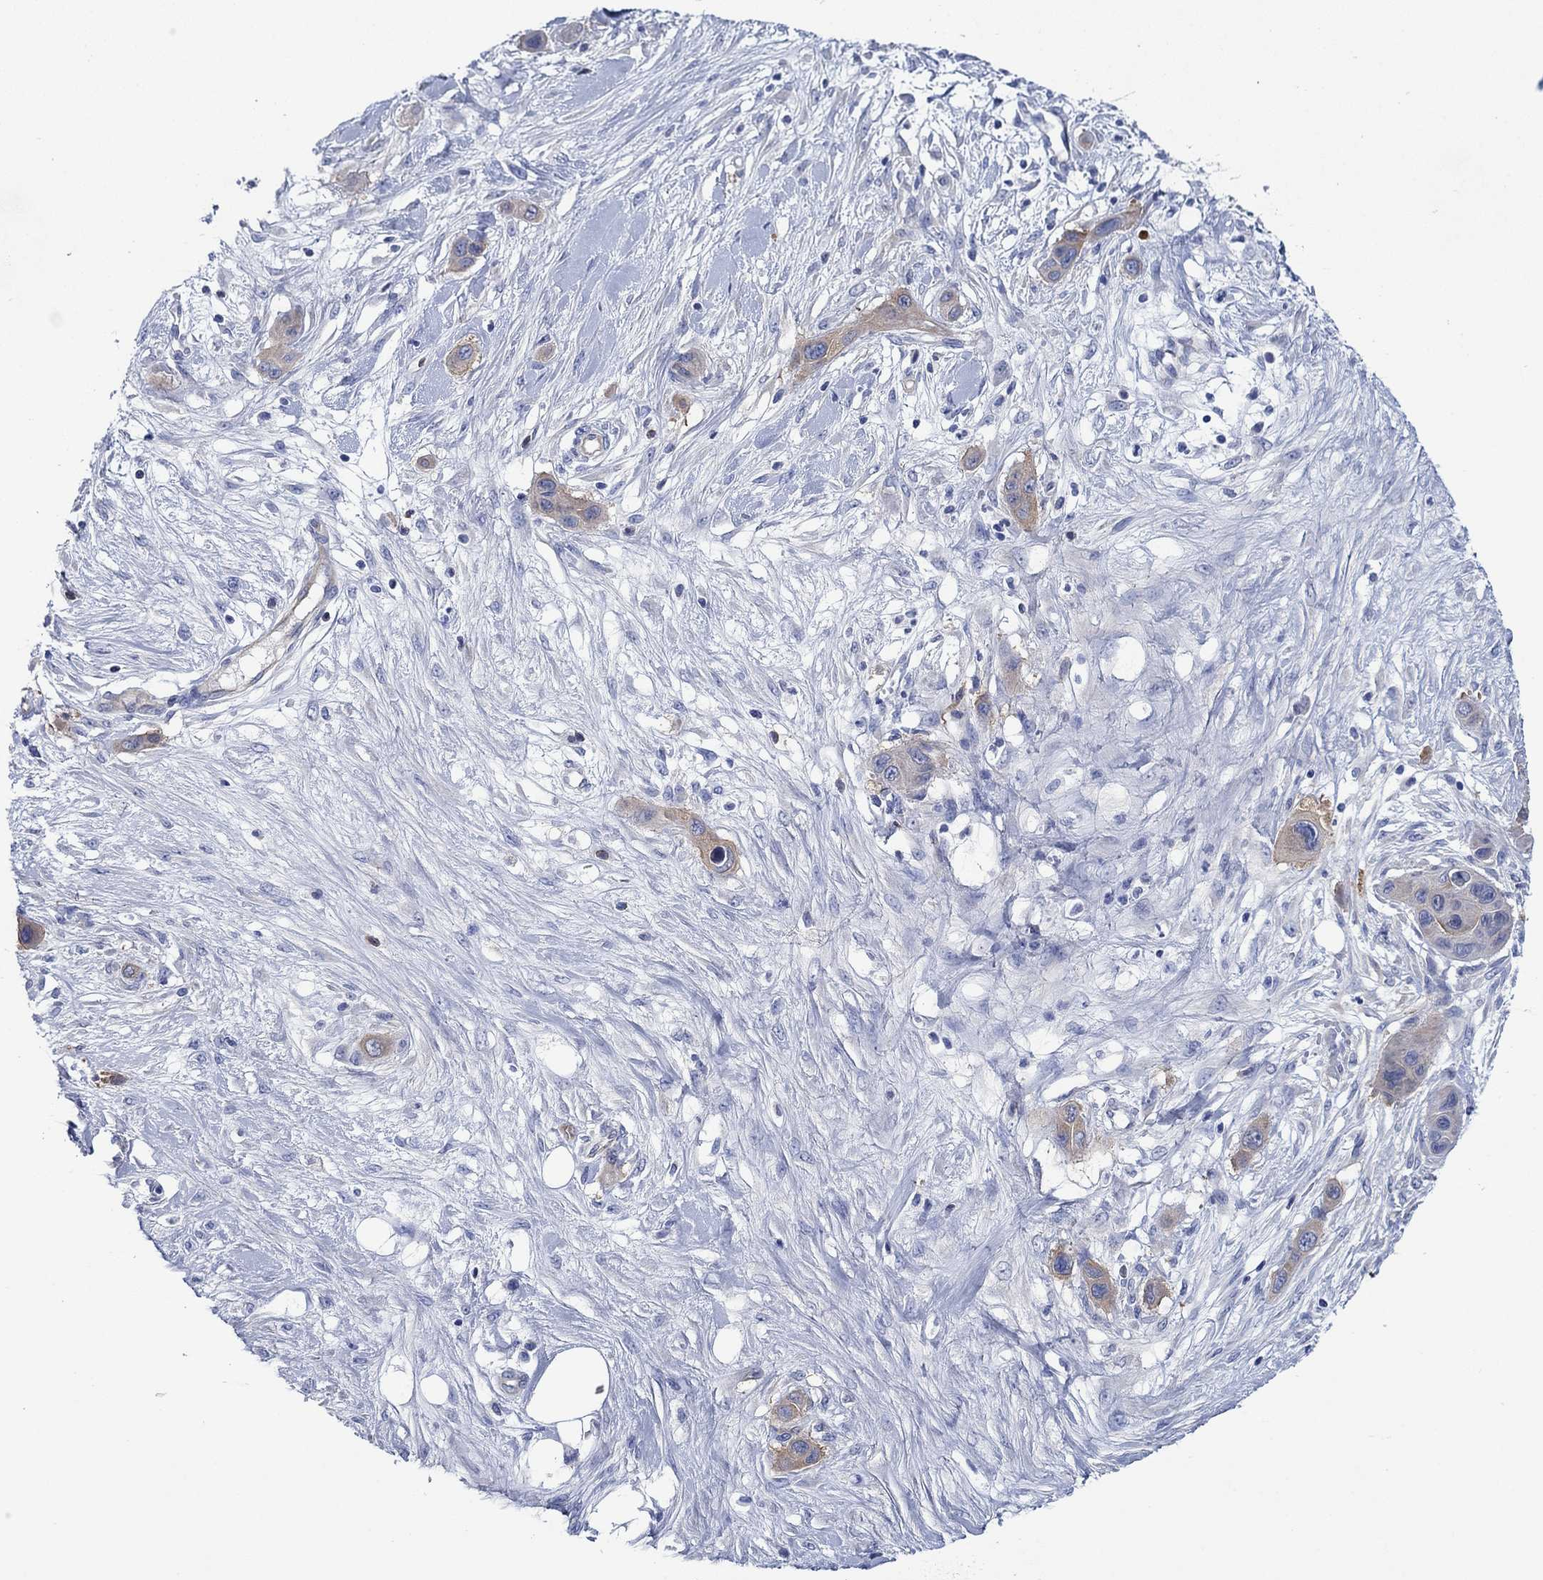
{"staining": {"intensity": "weak", "quantity": ">75%", "location": "cytoplasmic/membranous"}, "tissue": "skin cancer", "cell_type": "Tumor cells", "image_type": "cancer", "snomed": [{"axis": "morphology", "description": "Squamous cell carcinoma, NOS"}, {"axis": "topography", "description": "Skin"}], "caption": "An image showing weak cytoplasmic/membranous expression in about >75% of tumor cells in skin cancer, as visualized by brown immunohistochemical staining.", "gene": "TRIM16", "patient": {"sex": "male", "age": 79}}